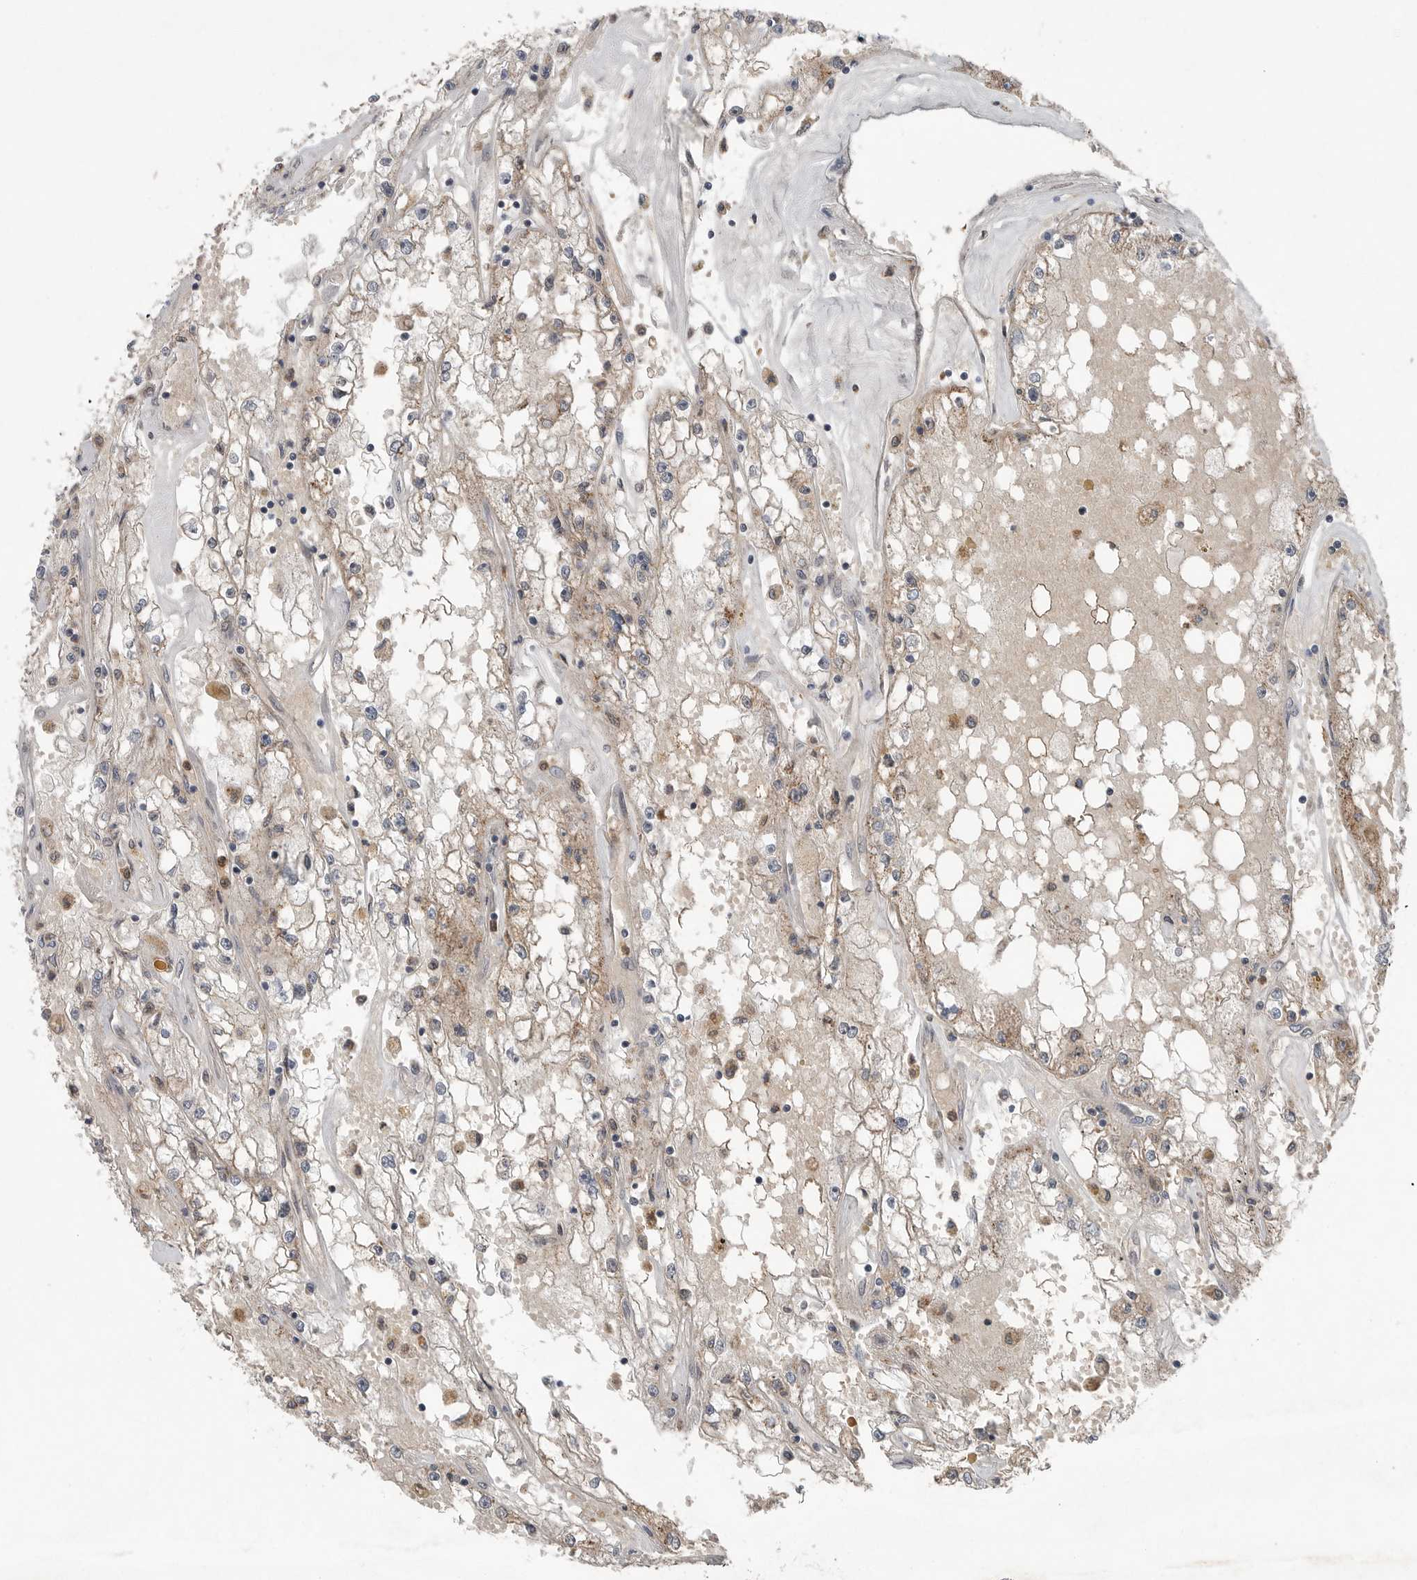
{"staining": {"intensity": "weak", "quantity": "25%-75%", "location": "cytoplasmic/membranous"}, "tissue": "renal cancer", "cell_type": "Tumor cells", "image_type": "cancer", "snomed": [{"axis": "morphology", "description": "Adenocarcinoma, NOS"}, {"axis": "topography", "description": "Kidney"}], "caption": "Weak cytoplasmic/membranous expression for a protein is appreciated in about 25%-75% of tumor cells of adenocarcinoma (renal) using immunohistochemistry (IHC).", "gene": "SCP2", "patient": {"sex": "male", "age": 56}}